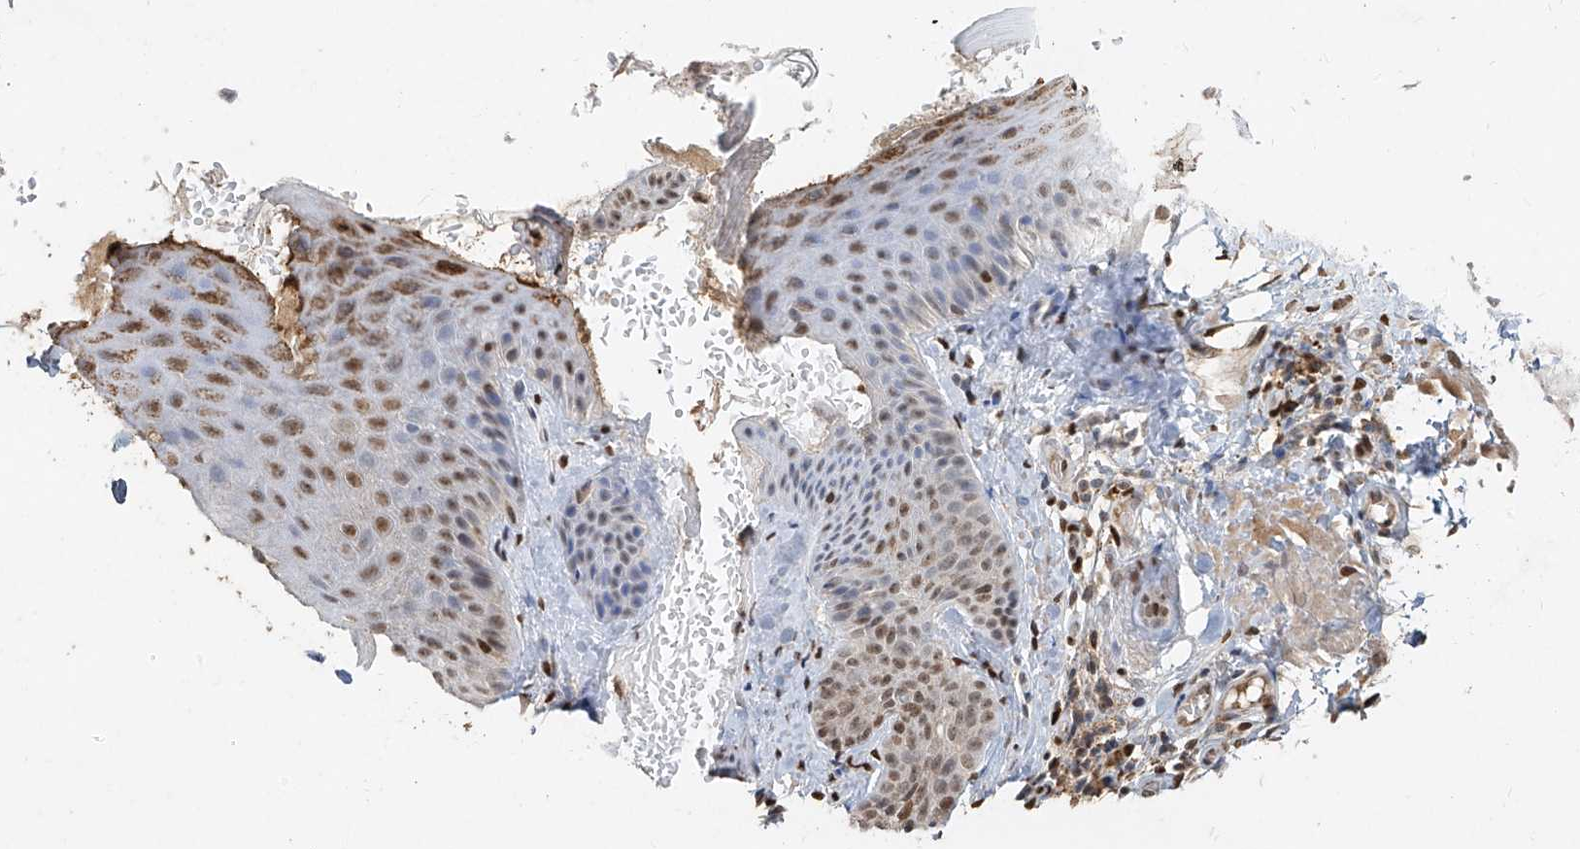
{"staining": {"intensity": "strong", "quantity": ">75%", "location": "nuclear"}, "tissue": "skin", "cell_type": "Fibroblasts", "image_type": "normal", "snomed": [{"axis": "morphology", "description": "Normal tissue, NOS"}, {"axis": "topography", "description": "Skin"}], "caption": "Immunohistochemical staining of benign skin exhibits high levels of strong nuclear positivity in approximately >75% of fibroblasts. (DAB (3,3'-diaminobenzidine) IHC, brown staining for protein, blue staining for nuclei).", "gene": "ATRIP", "patient": {"sex": "male", "age": 57}}